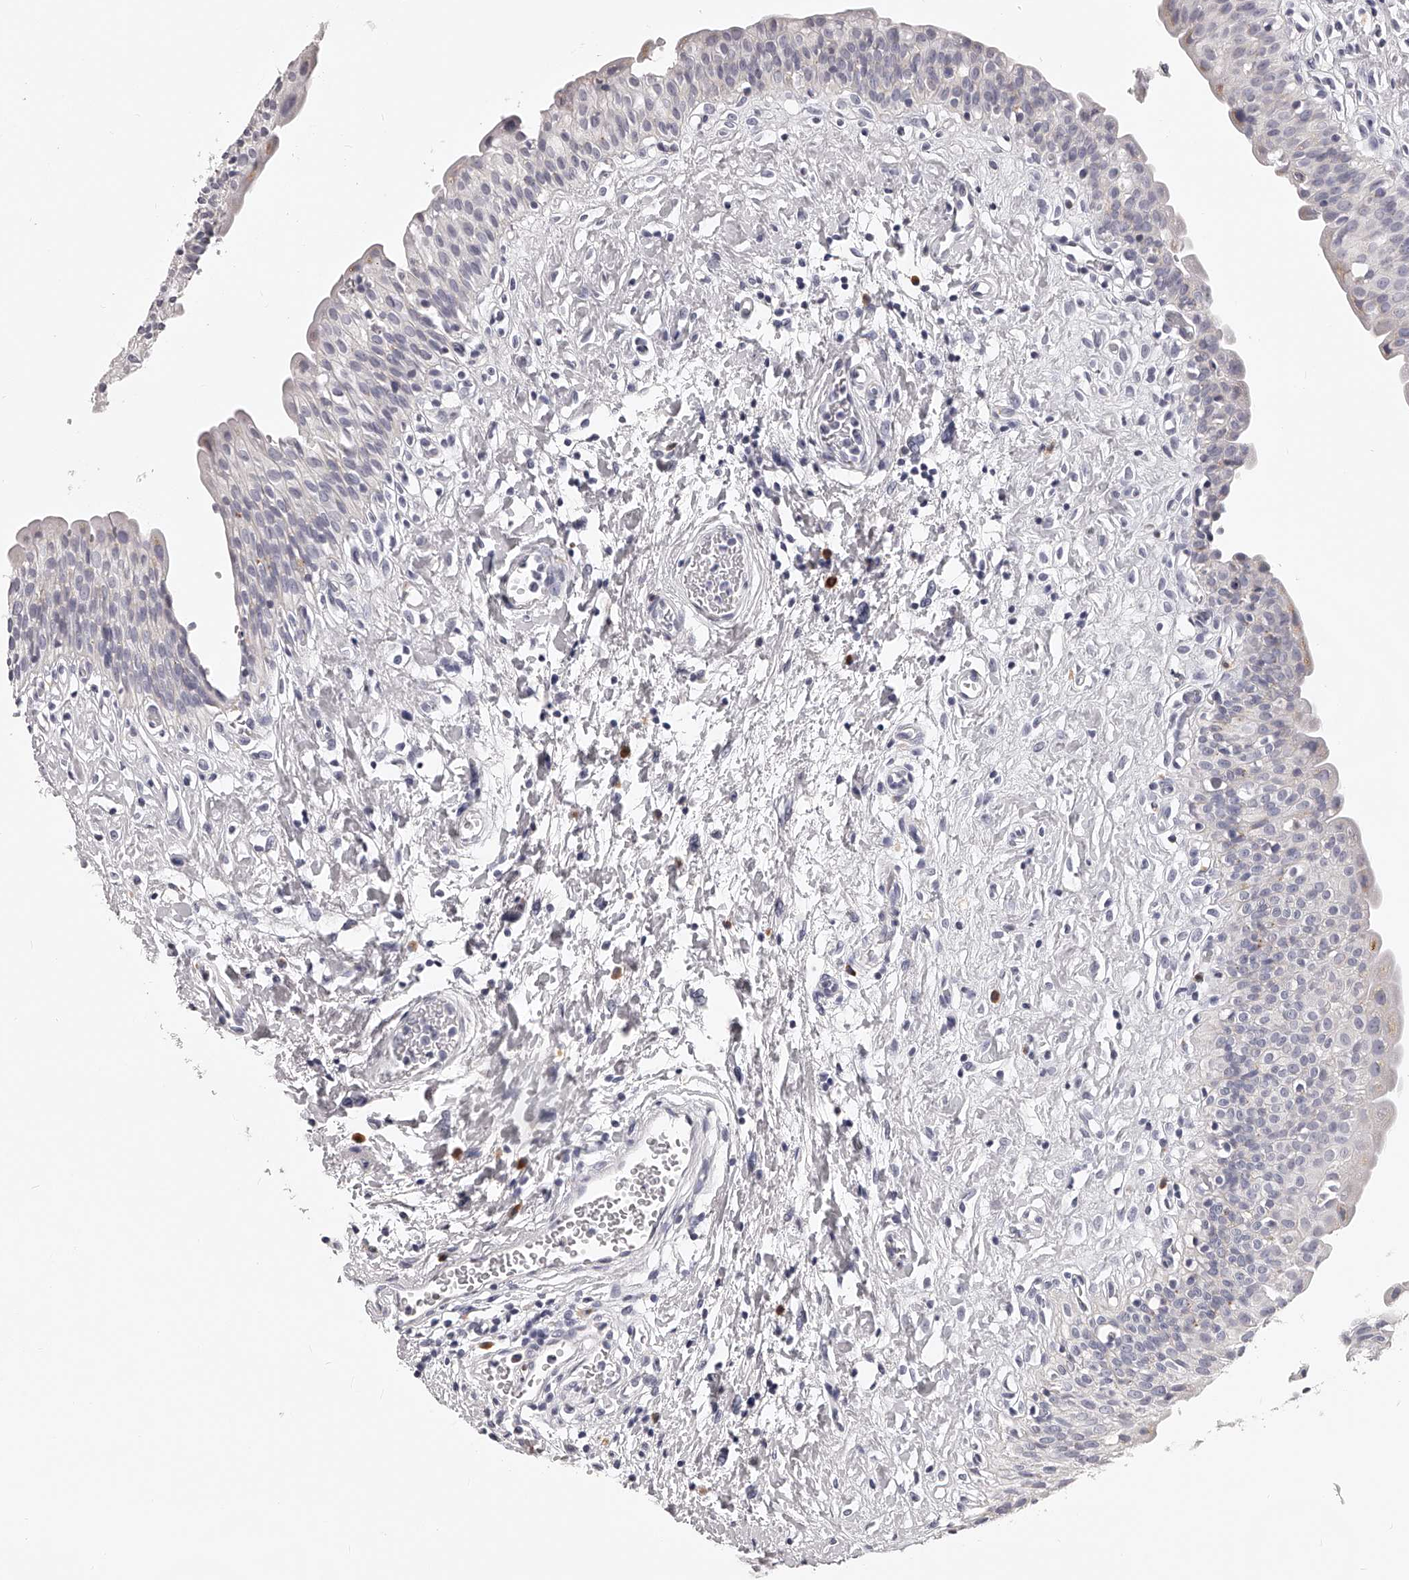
{"staining": {"intensity": "negative", "quantity": "none", "location": "none"}, "tissue": "urinary bladder", "cell_type": "Urothelial cells", "image_type": "normal", "snomed": [{"axis": "morphology", "description": "Normal tissue, NOS"}, {"axis": "topography", "description": "Urinary bladder"}], "caption": "Immunohistochemistry (IHC) micrograph of normal human urinary bladder stained for a protein (brown), which shows no expression in urothelial cells.", "gene": "DMRT1", "patient": {"sex": "male", "age": 51}}